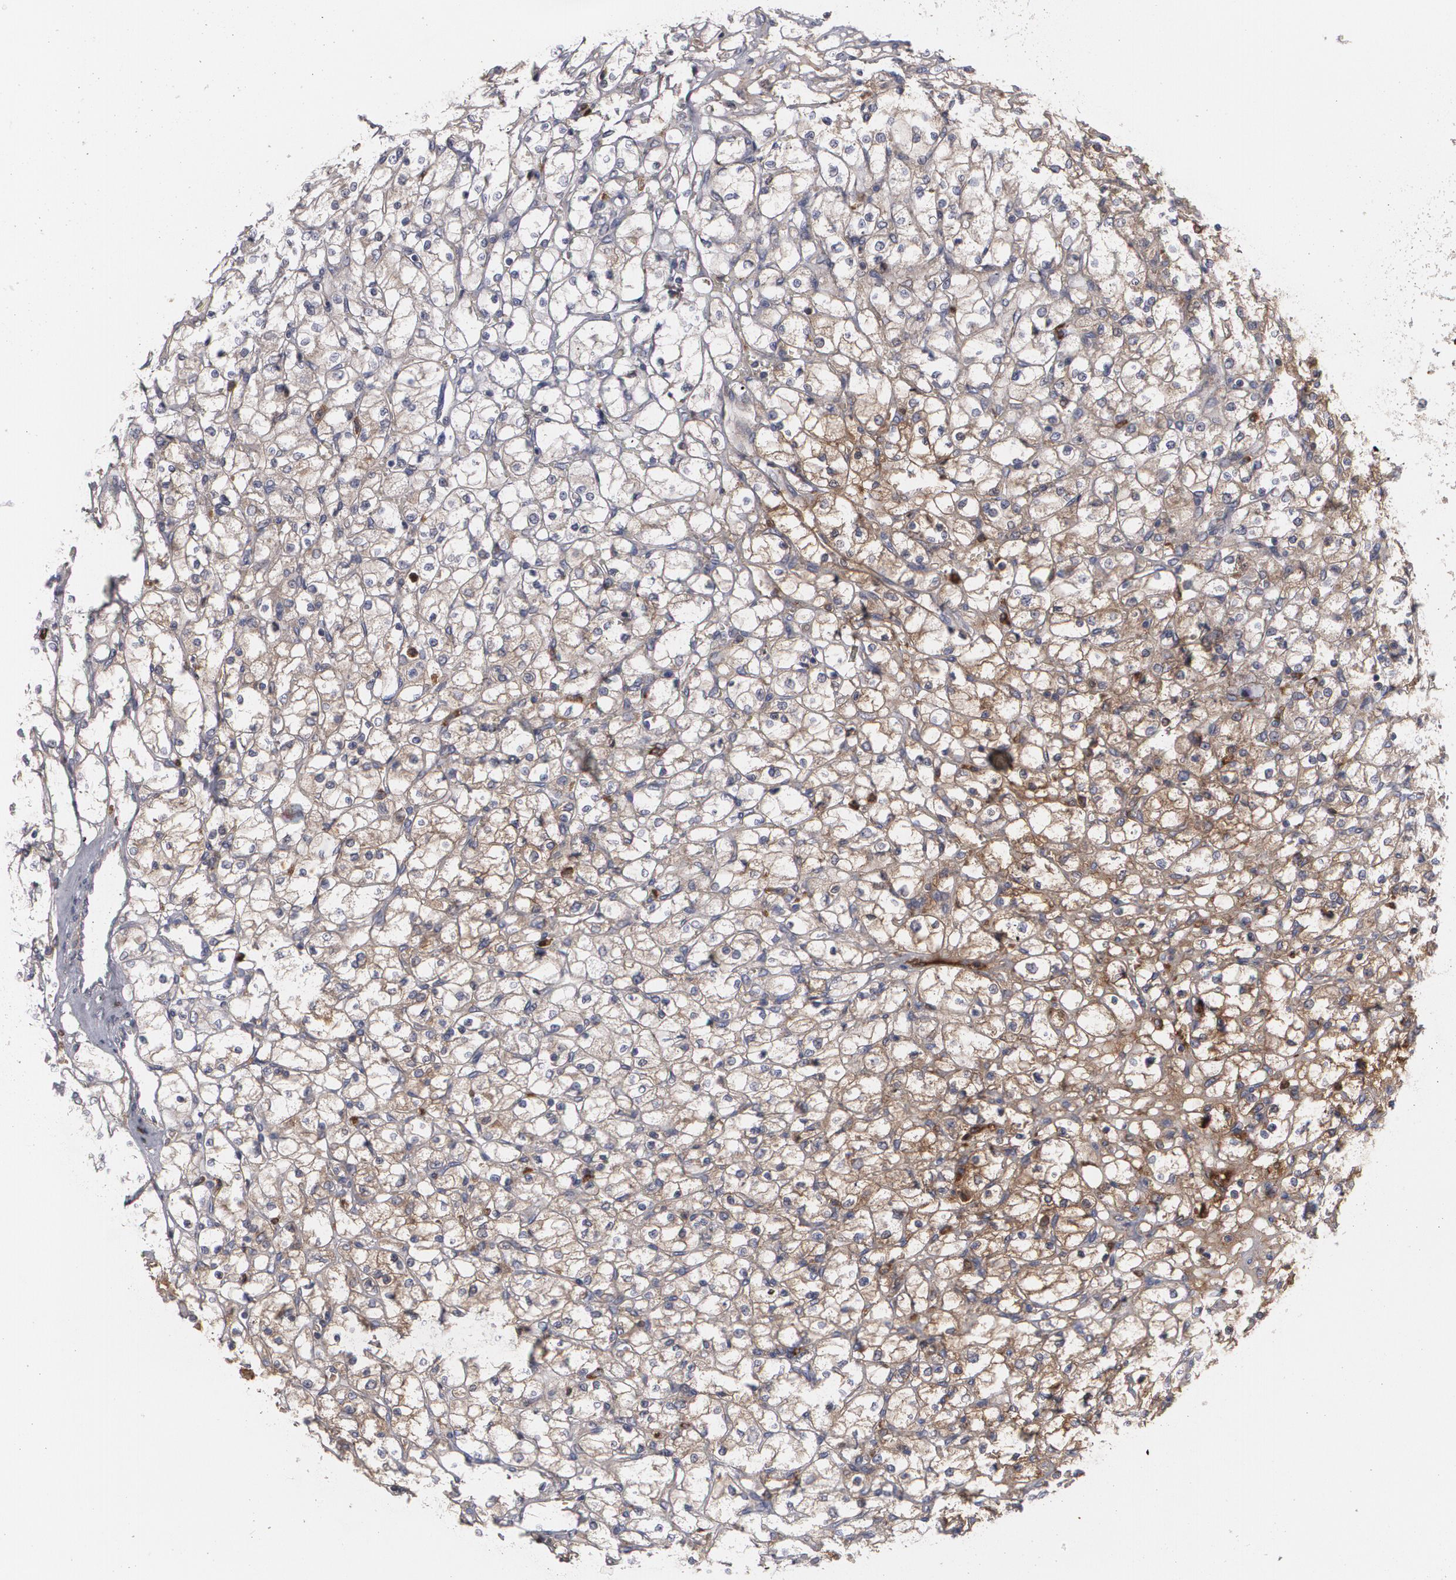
{"staining": {"intensity": "negative", "quantity": "none", "location": "none"}, "tissue": "renal cancer", "cell_type": "Tumor cells", "image_type": "cancer", "snomed": [{"axis": "morphology", "description": "Adenocarcinoma, NOS"}, {"axis": "topography", "description": "Kidney"}], "caption": "Renal cancer was stained to show a protein in brown. There is no significant expression in tumor cells.", "gene": "LRG1", "patient": {"sex": "female", "age": 83}}